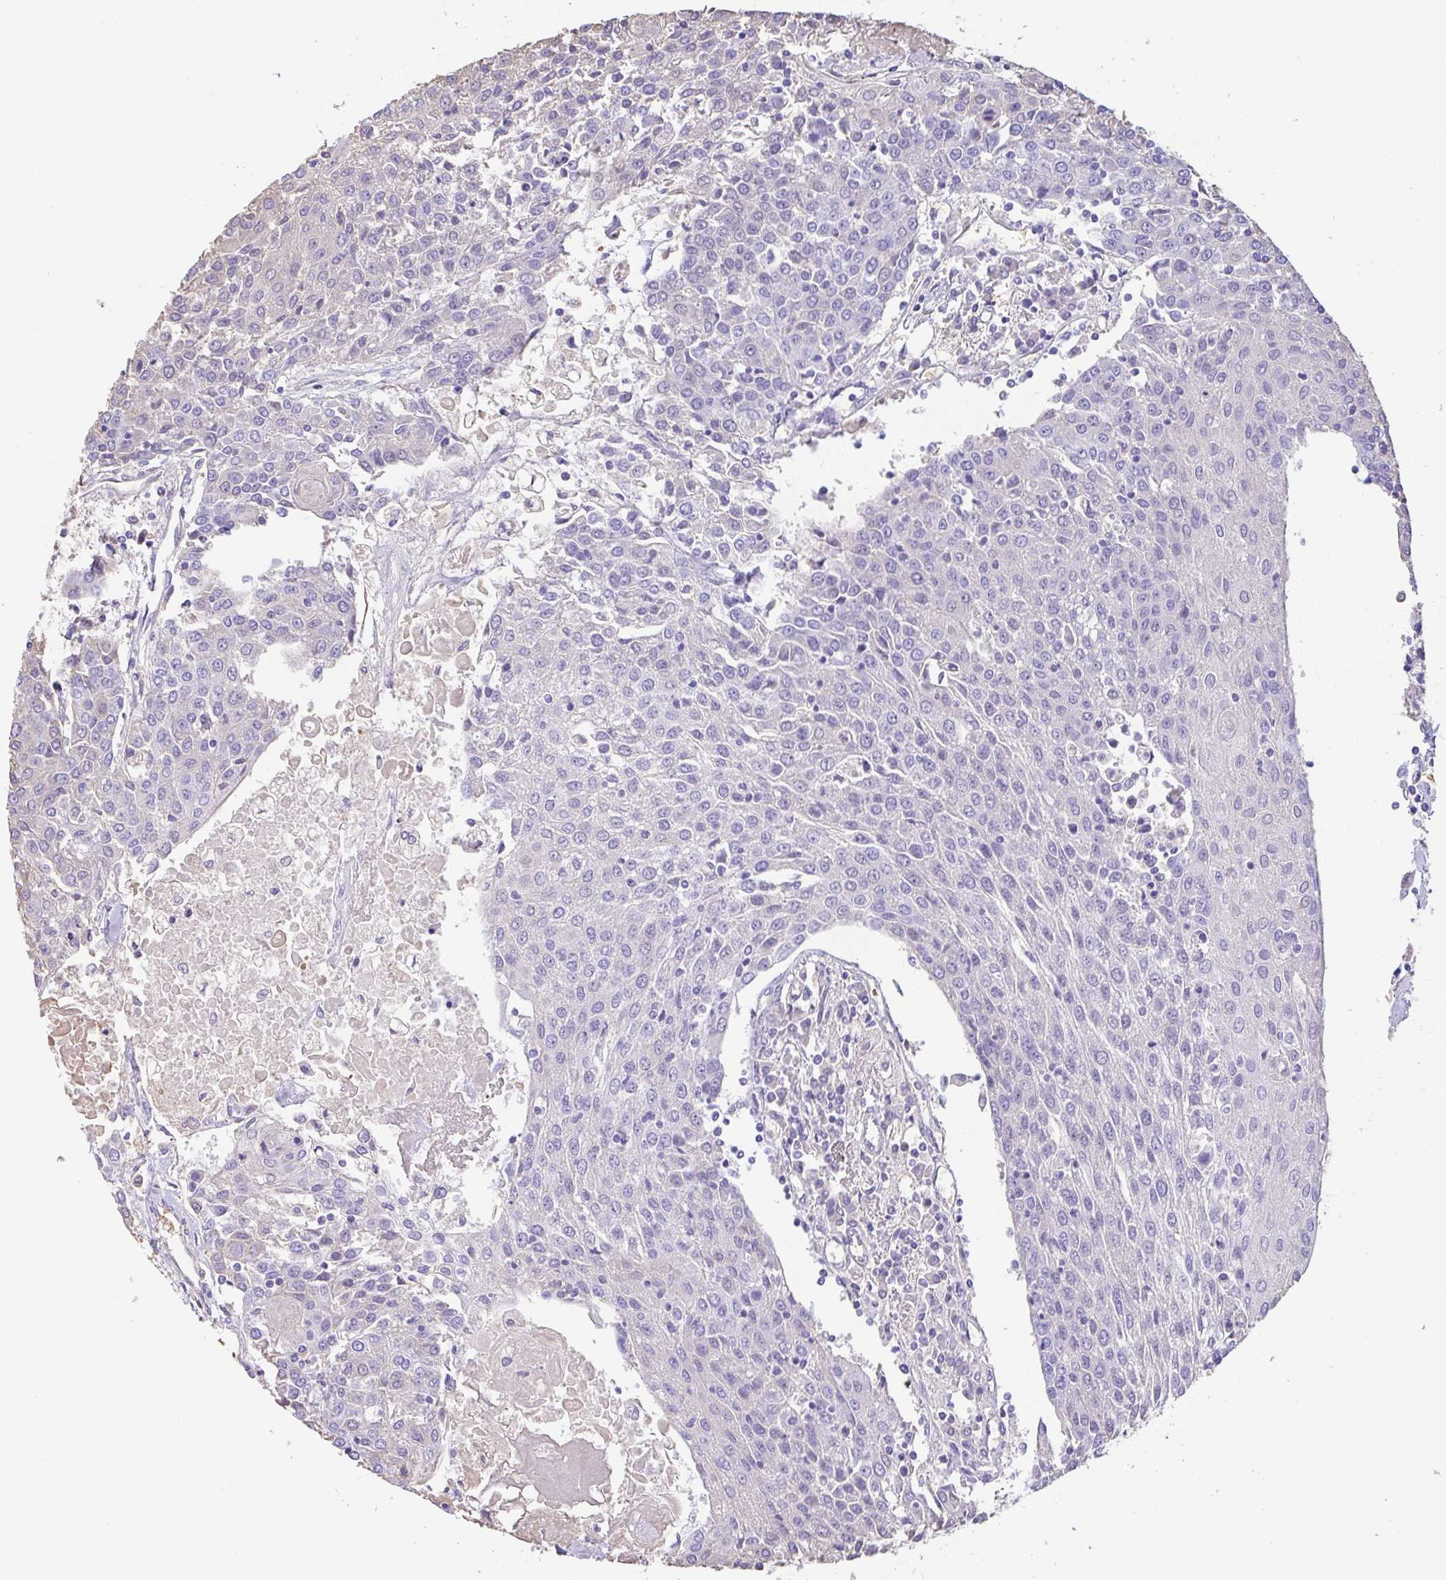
{"staining": {"intensity": "negative", "quantity": "none", "location": "none"}, "tissue": "urothelial cancer", "cell_type": "Tumor cells", "image_type": "cancer", "snomed": [{"axis": "morphology", "description": "Urothelial carcinoma, High grade"}, {"axis": "topography", "description": "Urinary bladder"}], "caption": "High power microscopy photomicrograph of an immunohistochemistry (IHC) histopathology image of urothelial cancer, revealing no significant staining in tumor cells.", "gene": "HOXC12", "patient": {"sex": "female", "age": 85}}